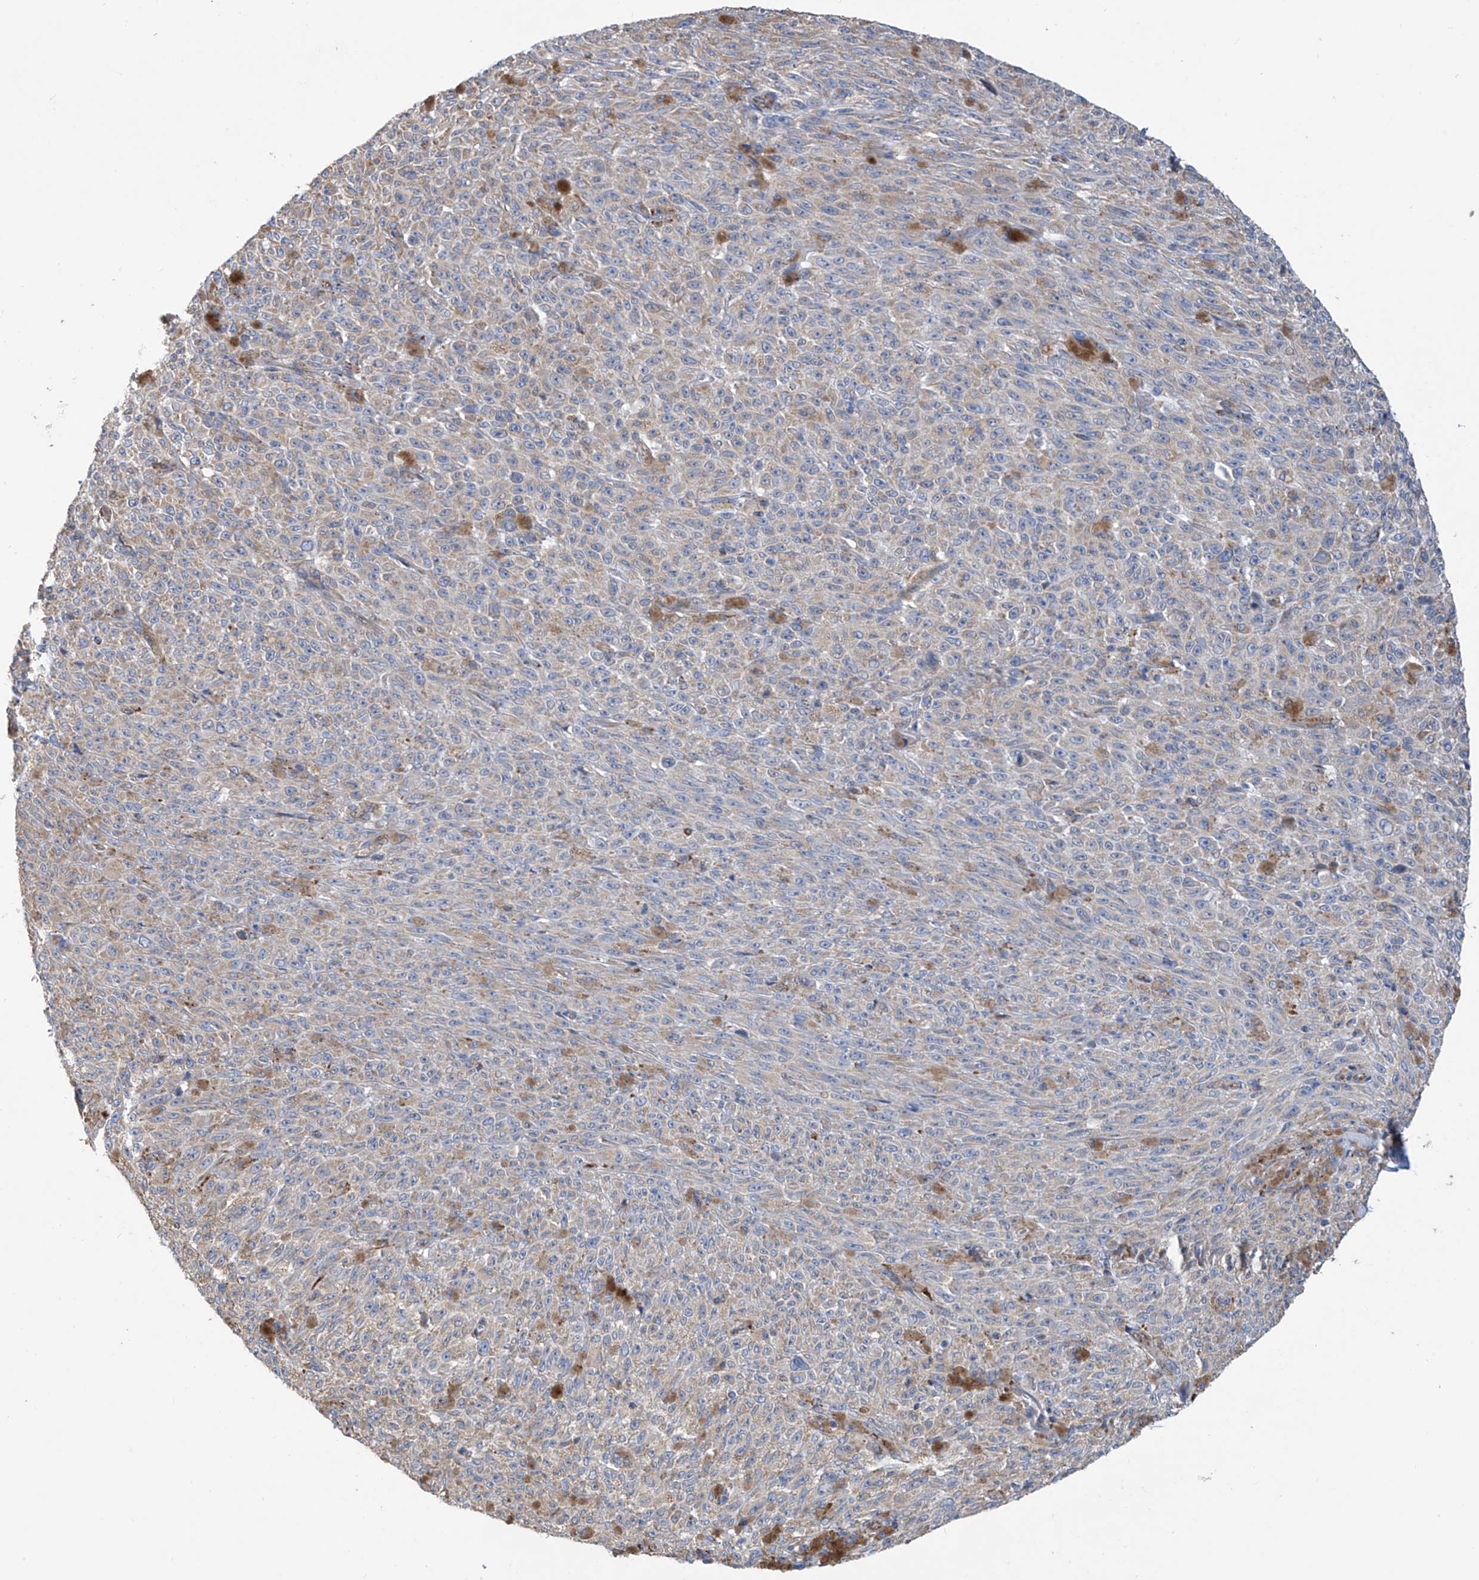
{"staining": {"intensity": "weak", "quantity": "25%-75%", "location": "cytoplasmic/membranous"}, "tissue": "melanoma", "cell_type": "Tumor cells", "image_type": "cancer", "snomed": [{"axis": "morphology", "description": "Malignant melanoma, NOS"}, {"axis": "topography", "description": "Skin"}], "caption": "Malignant melanoma was stained to show a protein in brown. There is low levels of weak cytoplasmic/membranous staining in approximately 25%-75% of tumor cells. The staining was performed using DAB (3,3'-diaminobenzidine), with brown indicating positive protein expression. Nuclei are stained blue with hematoxylin.", "gene": "EIF5B", "patient": {"sex": "female", "age": 82}}